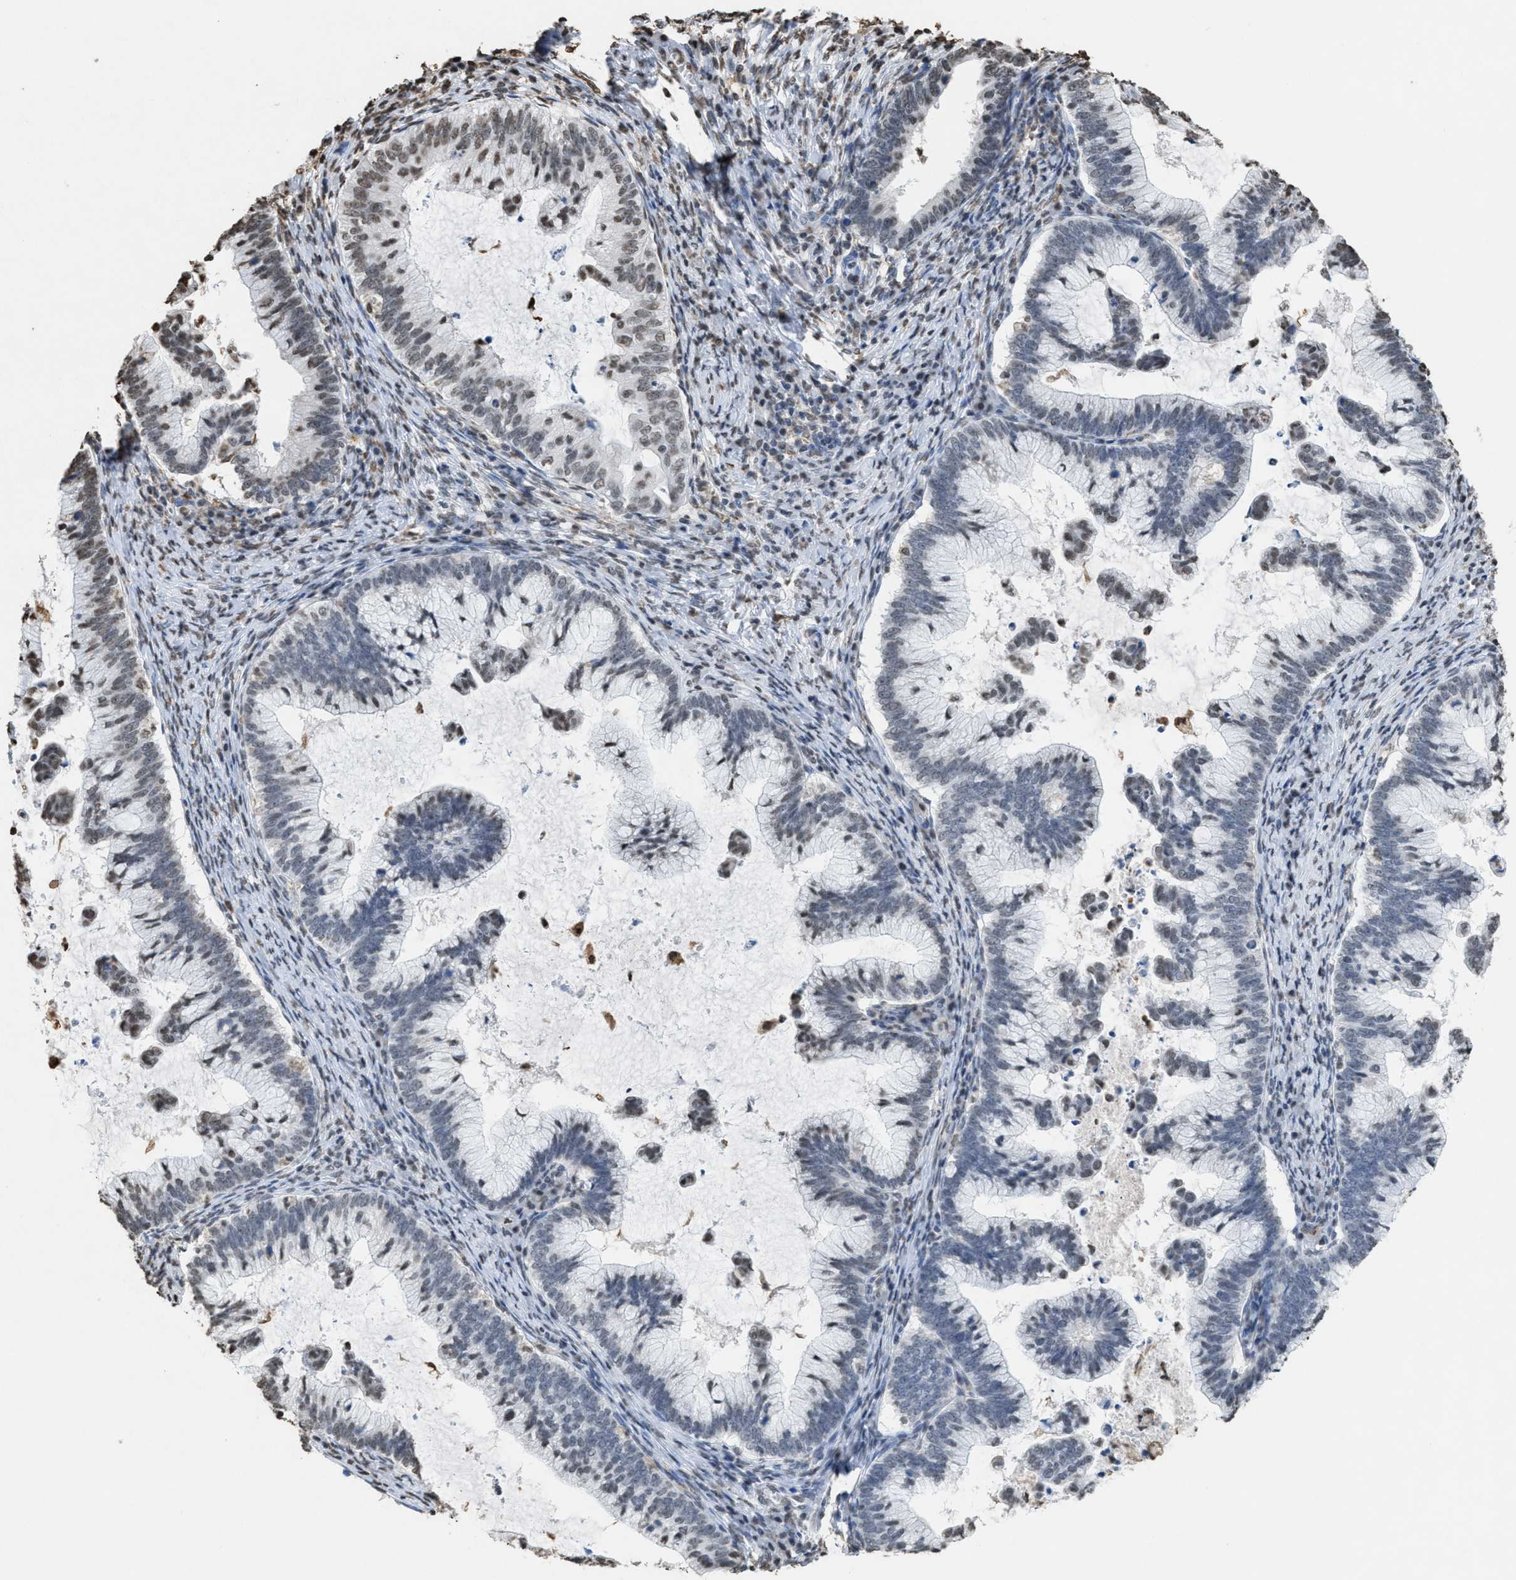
{"staining": {"intensity": "weak", "quantity": "<25%", "location": "nuclear"}, "tissue": "cervical cancer", "cell_type": "Tumor cells", "image_type": "cancer", "snomed": [{"axis": "morphology", "description": "Adenocarcinoma, NOS"}, {"axis": "topography", "description": "Cervix"}], "caption": "A micrograph of adenocarcinoma (cervical) stained for a protein shows no brown staining in tumor cells.", "gene": "NUP88", "patient": {"sex": "female", "age": 36}}